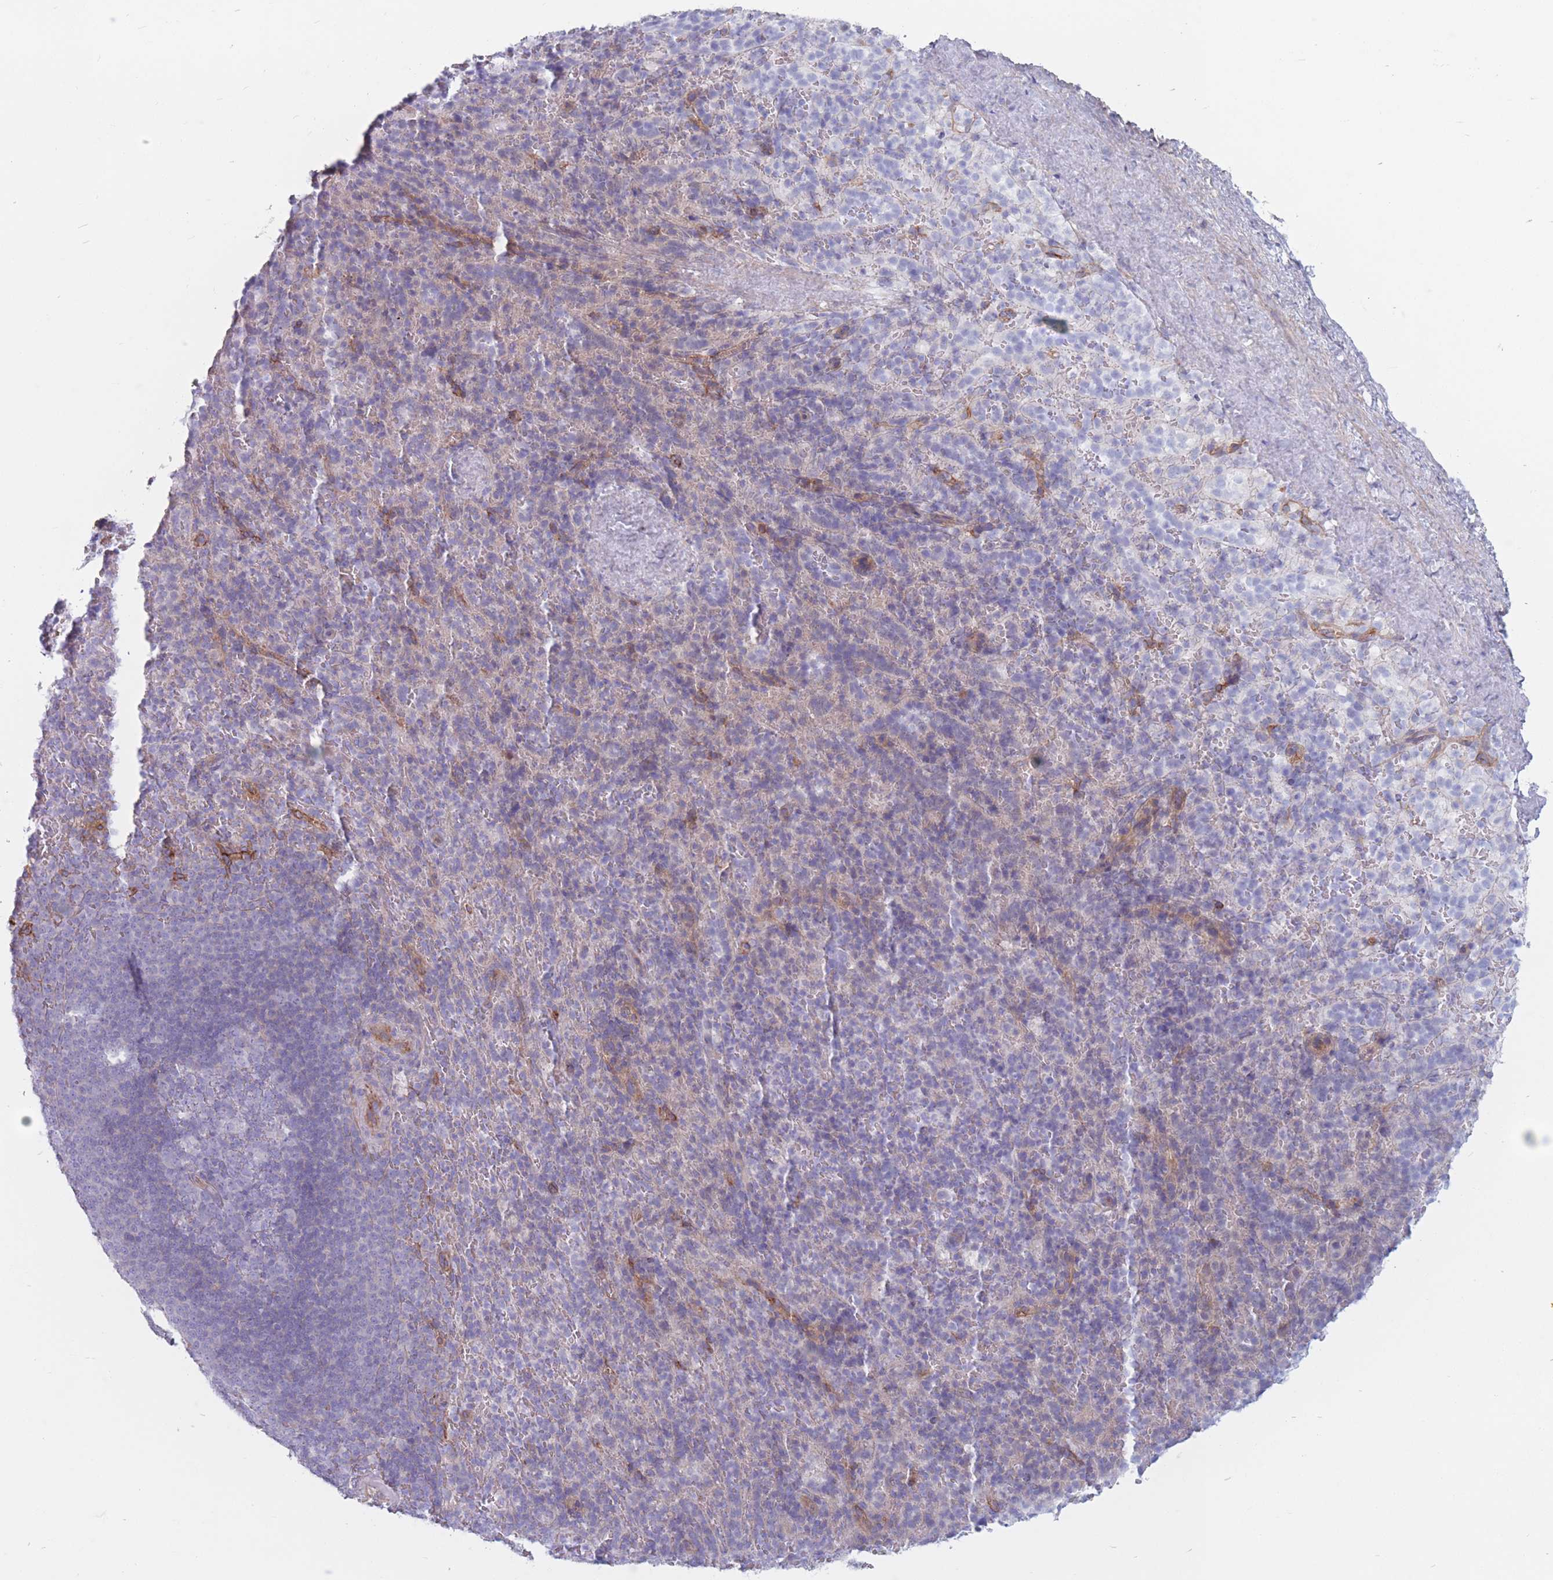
{"staining": {"intensity": "negative", "quantity": "none", "location": "none"}, "tissue": "spleen", "cell_type": "Cells in red pulp", "image_type": "normal", "snomed": [{"axis": "morphology", "description": "Normal tissue, NOS"}, {"axis": "topography", "description": "Spleen"}], "caption": "Immunohistochemistry of normal human spleen displays no positivity in cells in red pulp.", "gene": "PLPP1", "patient": {"sex": "female", "age": 21}}